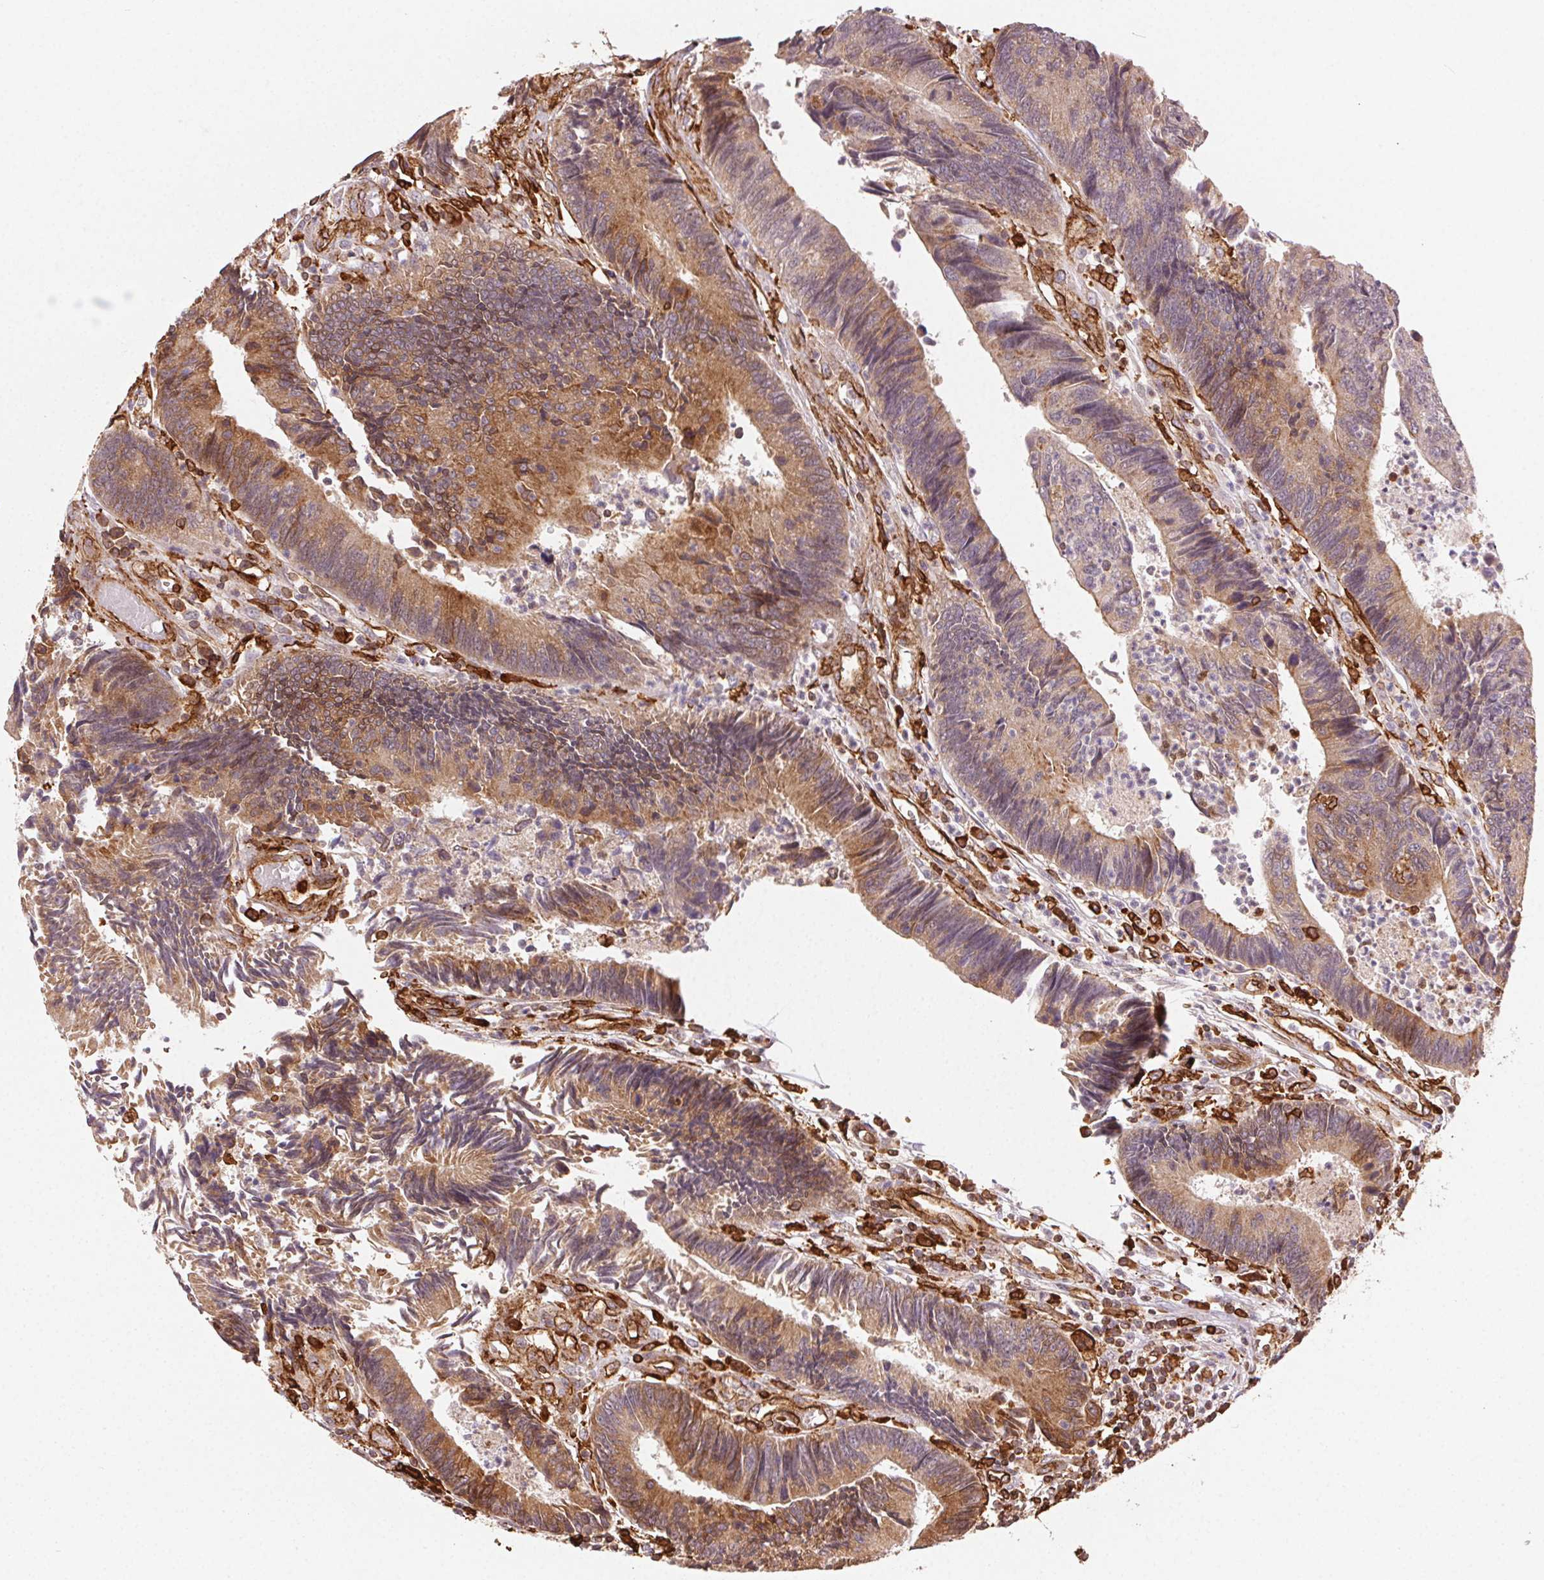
{"staining": {"intensity": "moderate", "quantity": ">75%", "location": "cytoplasmic/membranous"}, "tissue": "colorectal cancer", "cell_type": "Tumor cells", "image_type": "cancer", "snomed": [{"axis": "morphology", "description": "Adenocarcinoma, NOS"}, {"axis": "topography", "description": "Colon"}], "caption": "Immunohistochemistry (IHC) (DAB (3,3'-diaminobenzidine)) staining of colorectal cancer (adenocarcinoma) shows moderate cytoplasmic/membranous protein positivity in approximately >75% of tumor cells.", "gene": "RNASET2", "patient": {"sex": "female", "age": 67}}